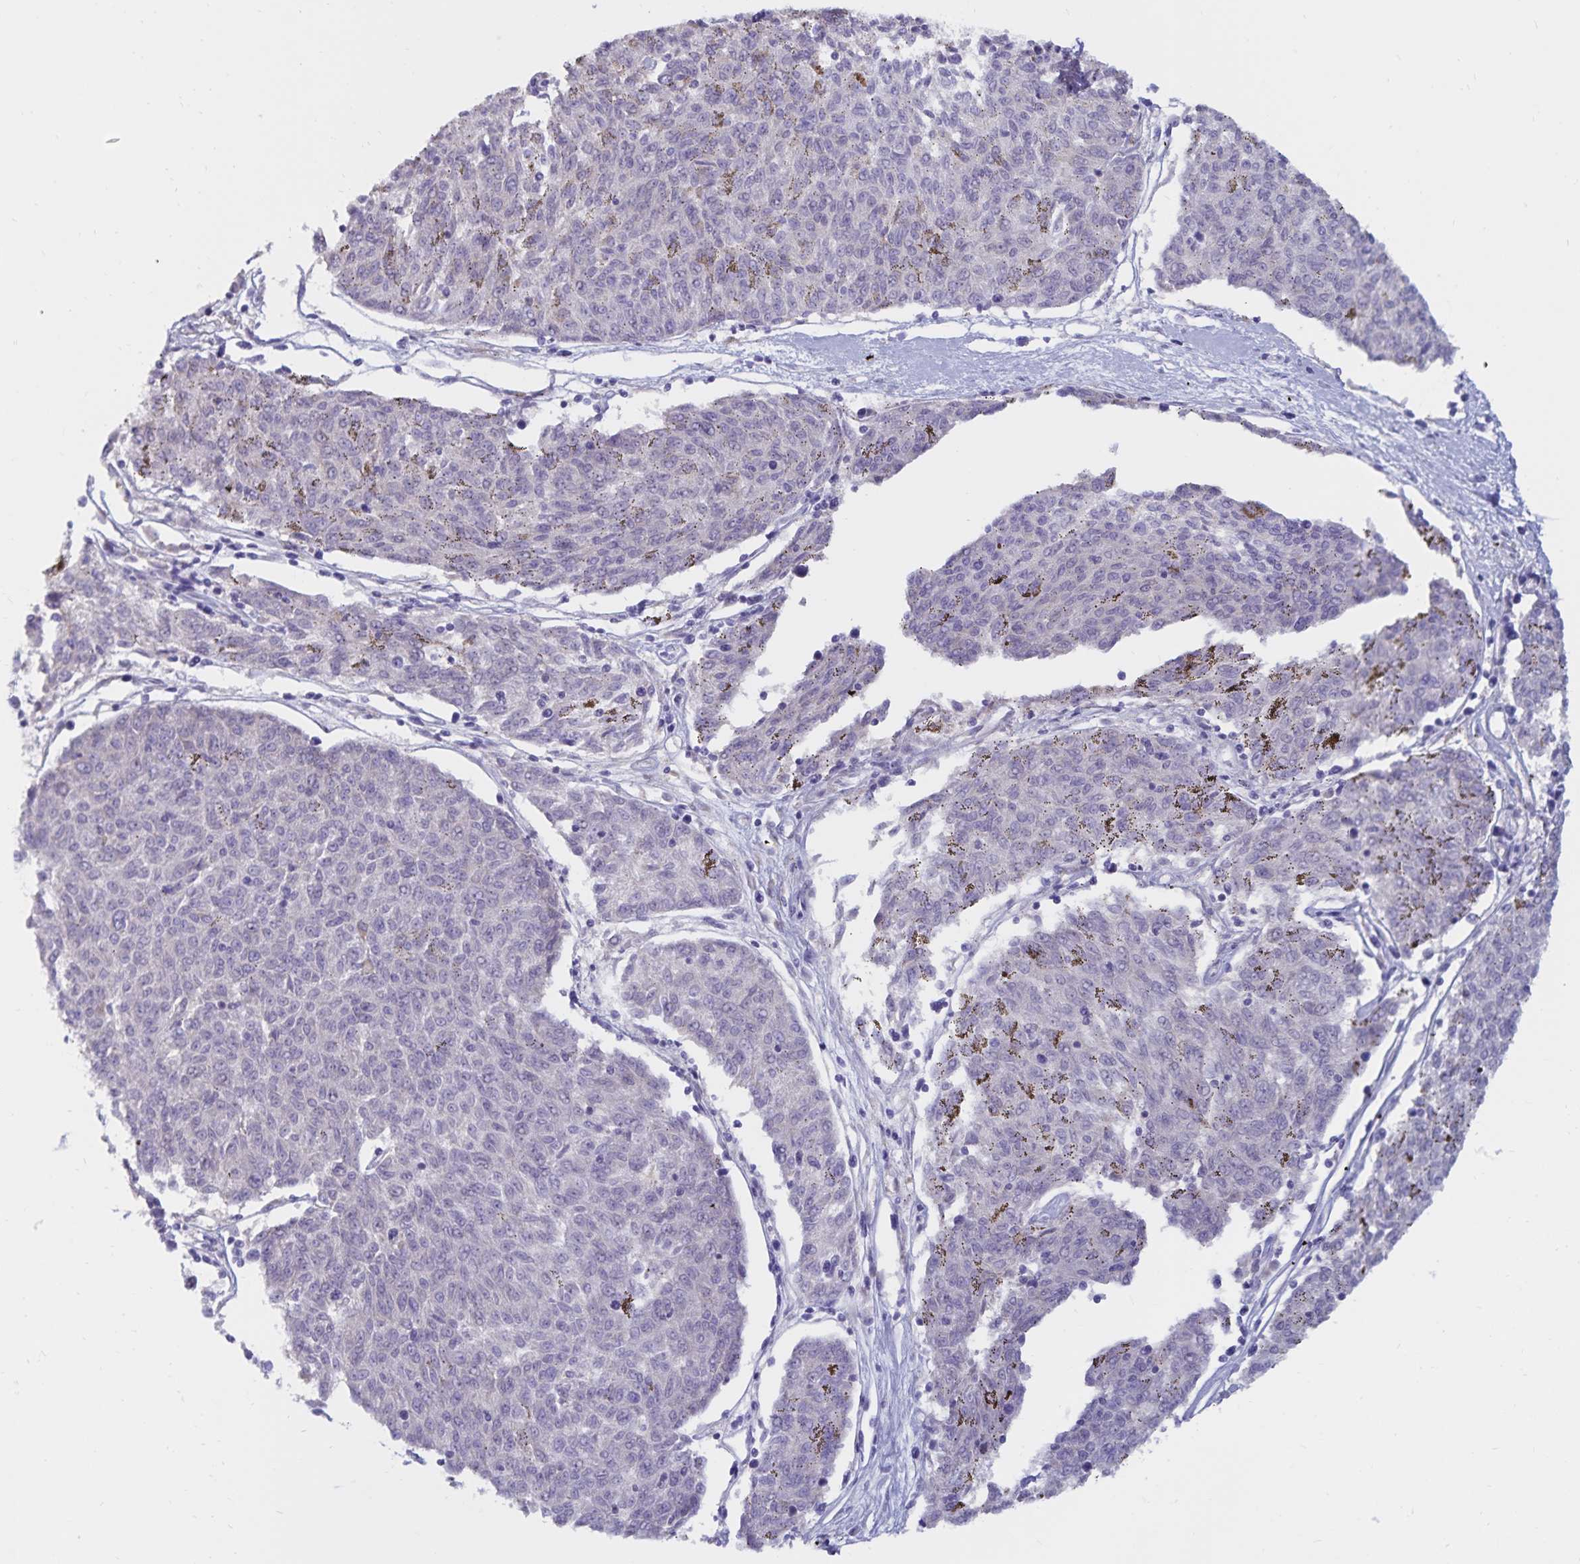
{"staining": {"intensity": "negative", "quantity": "none", "location": "none"}, "tissue": "melanoma", "cell_type": "Tumor cells", "image_type": "cancer", "snomed": [{"axis": "morphology", "description": "Malignant melanoma, NOS"}, {"axis": "topography", "description": "Skin"}], "caption": "Malignant melanoma stained for a protein using immunohistochemistry (IHC) shows no expression tumor cells.", "gene": "ATP2A2", "patient": {"sex": "female", "age": 72}}